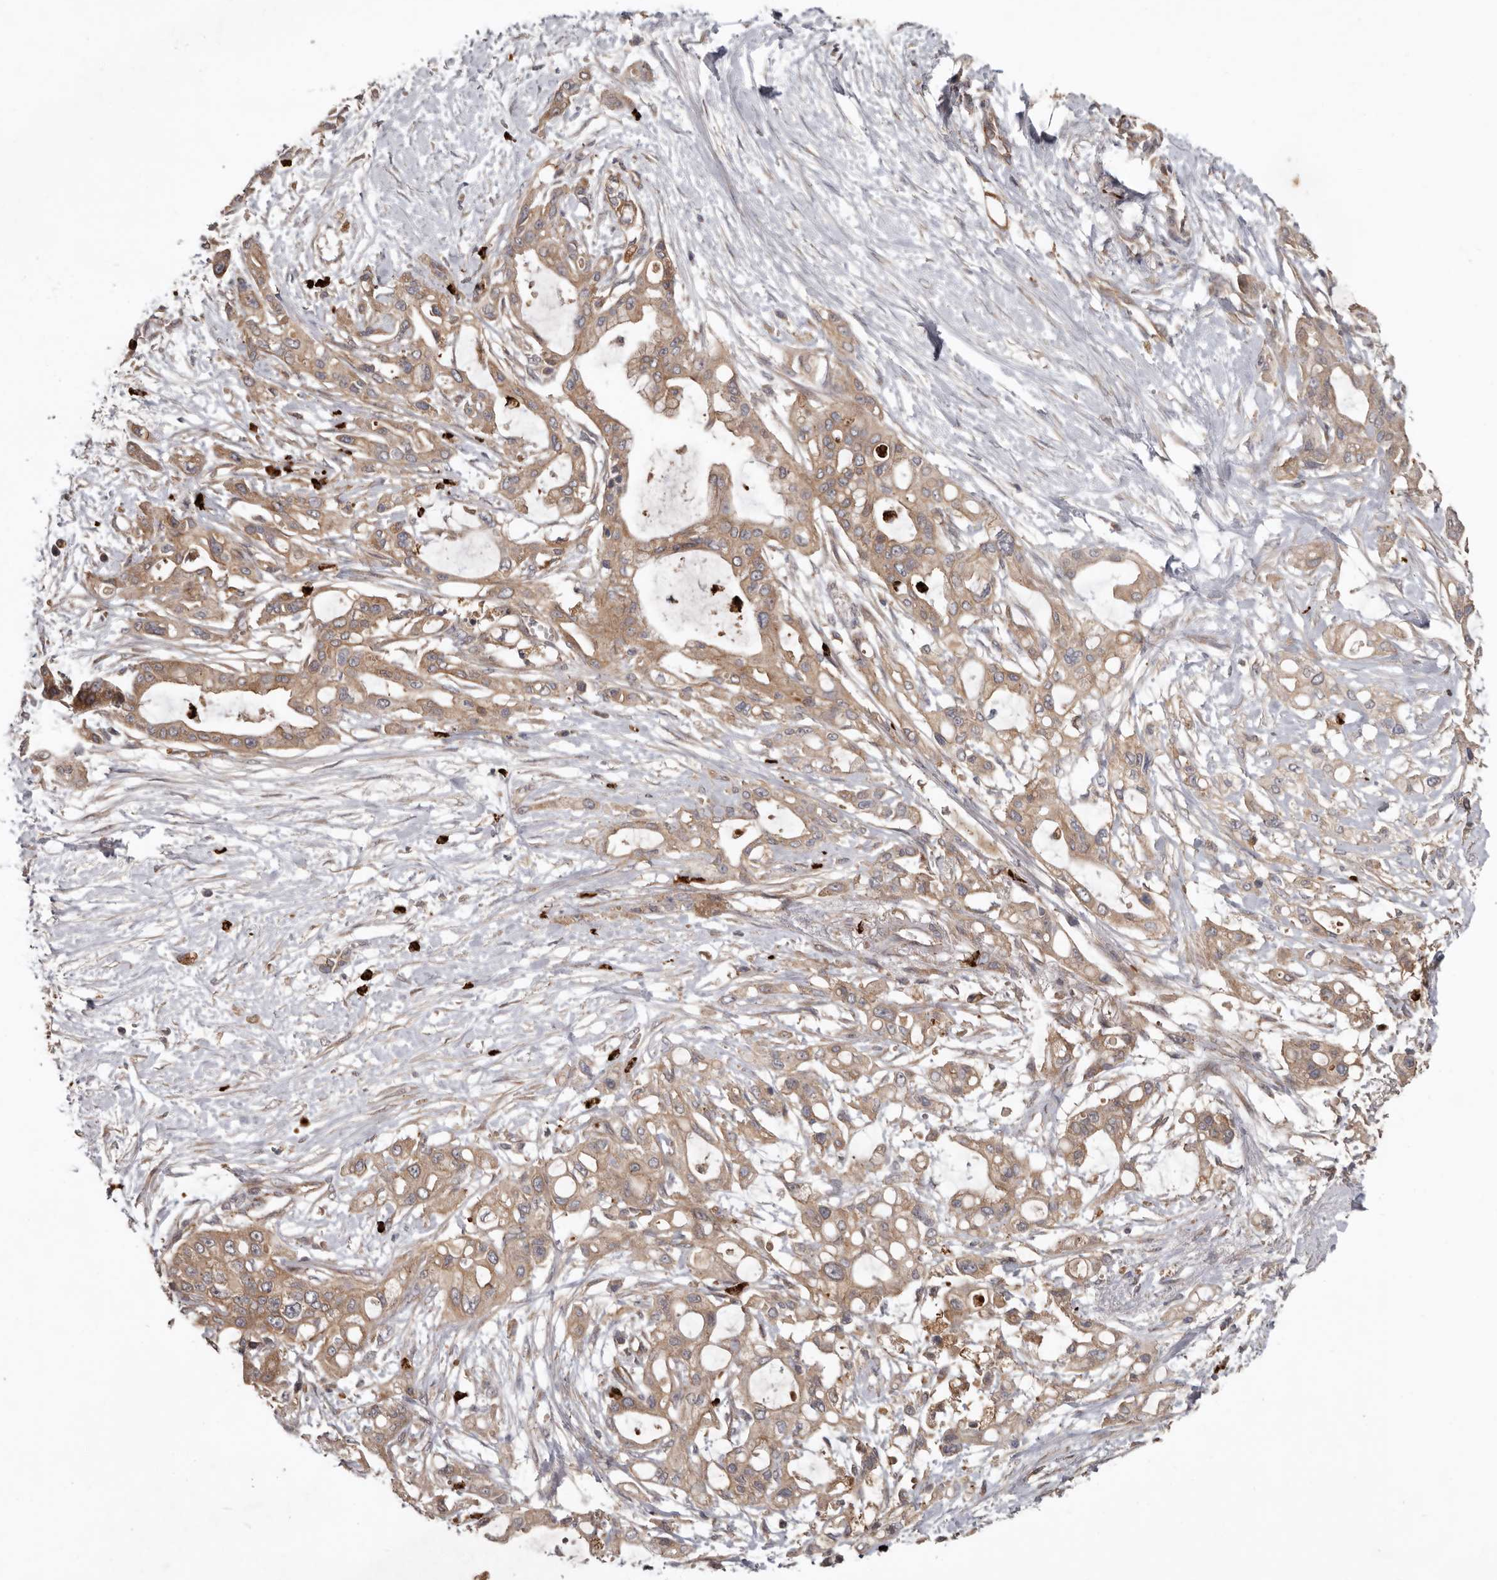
{"staining": {"intensity": "weak", "quantity": ">75%", "location": "cytoplasmic/membranous"}, "tissue": "pancreatic cancer", "cell_type": "Tumor cells", "image_type": "cancer", "snomed": [{"axis": "morphology", "description": "Adenocarcinoma, NOS"}, {"axis": "topography", "description": "Pancreas"}], "caption": "DAB (3,3'-diaminobenzidine) immunohistochemical staining of human pancreatic cancer shows weak cytoplasmic/membranous protein expression in about >75% of tumor cells.", "gene": "ARHGEF5", "patient": {"sex": "male", "age": 68}}